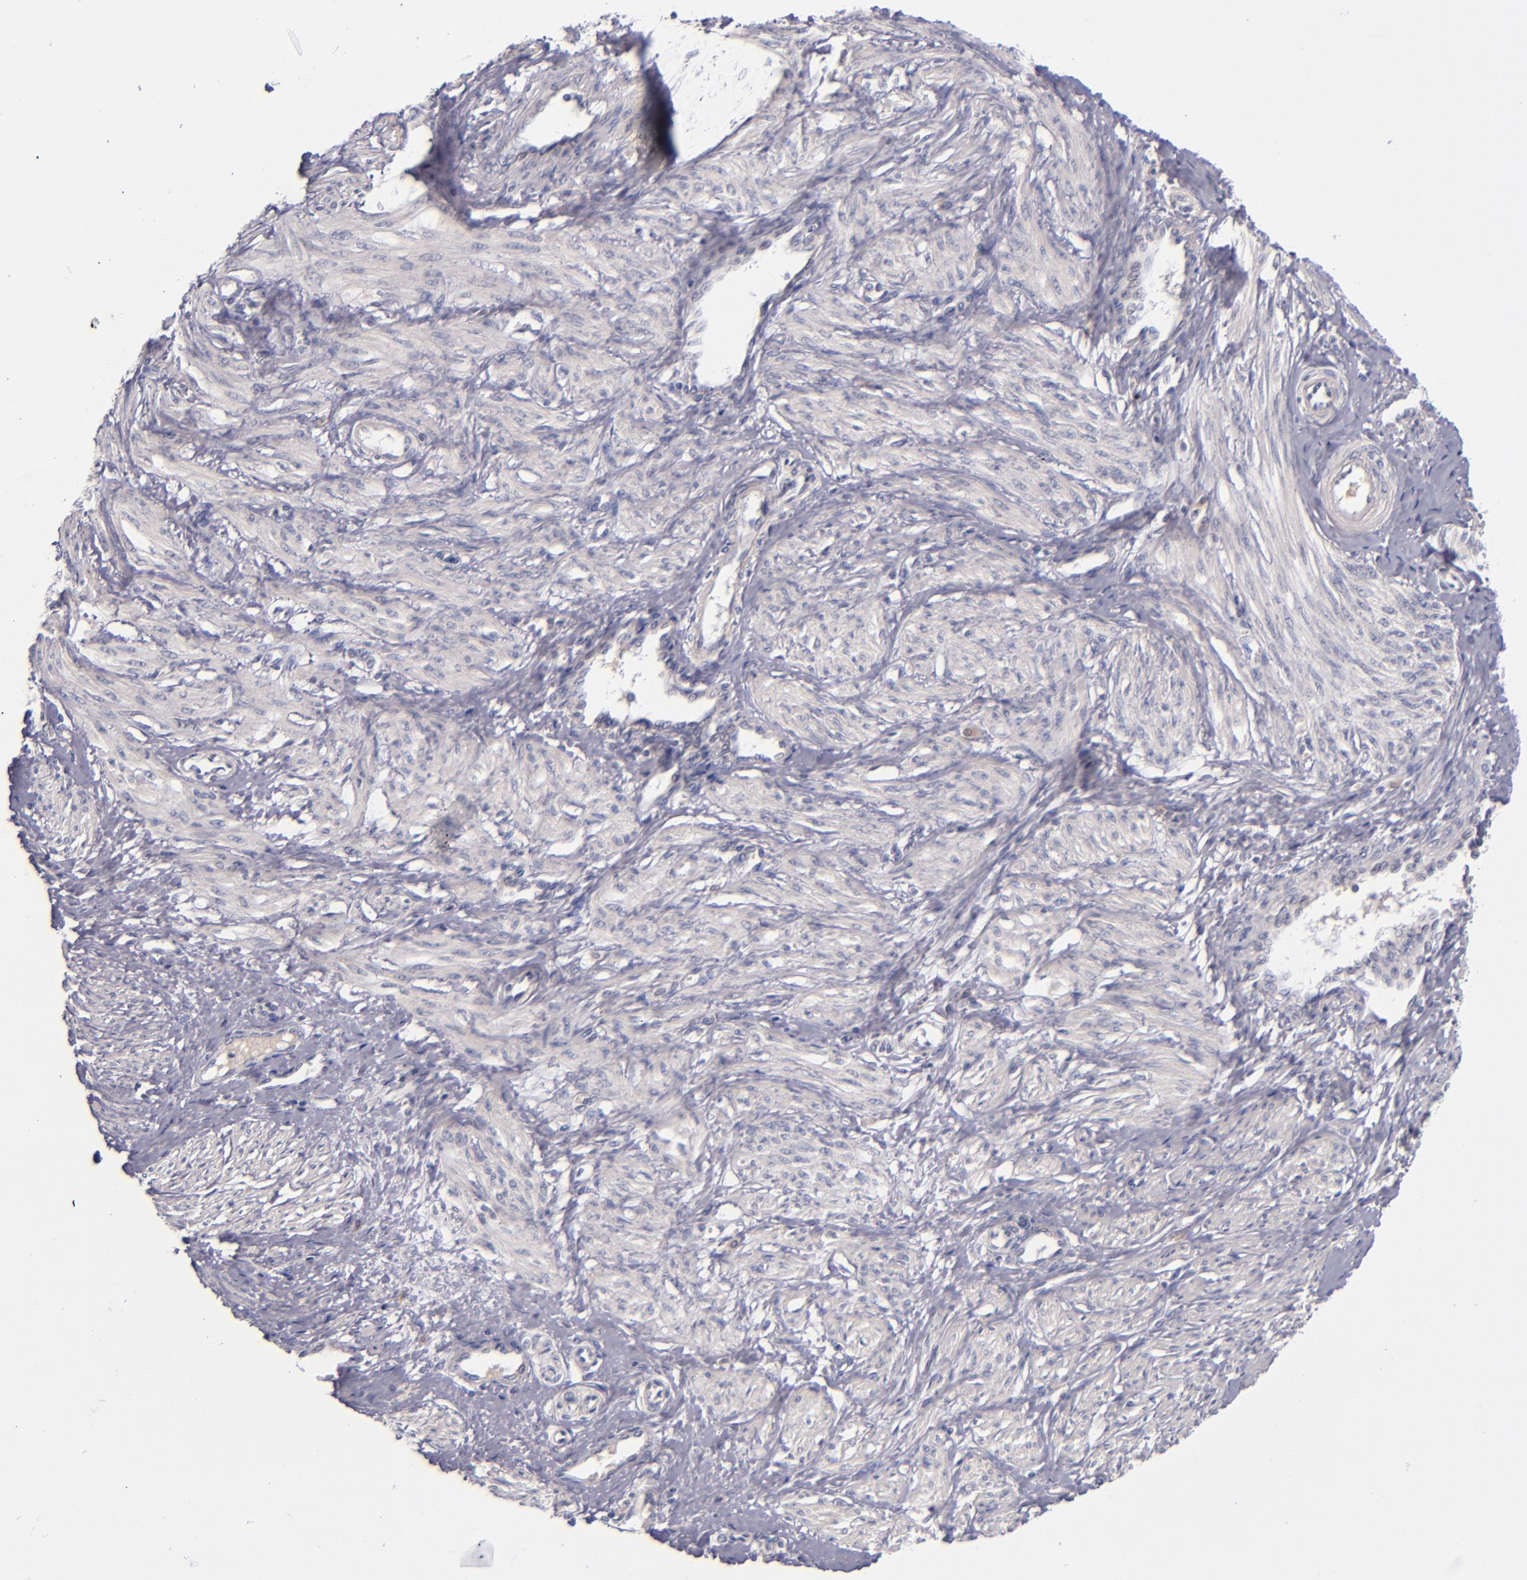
{"staining": {"intensity": "negative", "quantity": "none", "location": "none"}, "tissue": "smooth muscle", "cell_type": "Smooth muscle cells", "image_type": "normal", "snomed": [{"axis": "morphology", "description": "Normal tissue, NOS"}, {"axis": "topography", "description": "Smooth muscle"}, {"axis": "topography", "description": "Uterus"}], "caption": "Smooth muscle cells are negative for brown protein staining in benign smooth muscle. Brightfield microscopy of immunohistochemistry stained with DAB (3,3'-diaminobenzidine) (brown) and hematoxylin (blue), captured at high magnification.", "gene": "TSC2", "patient": {"sex": "female", "age": 39}}